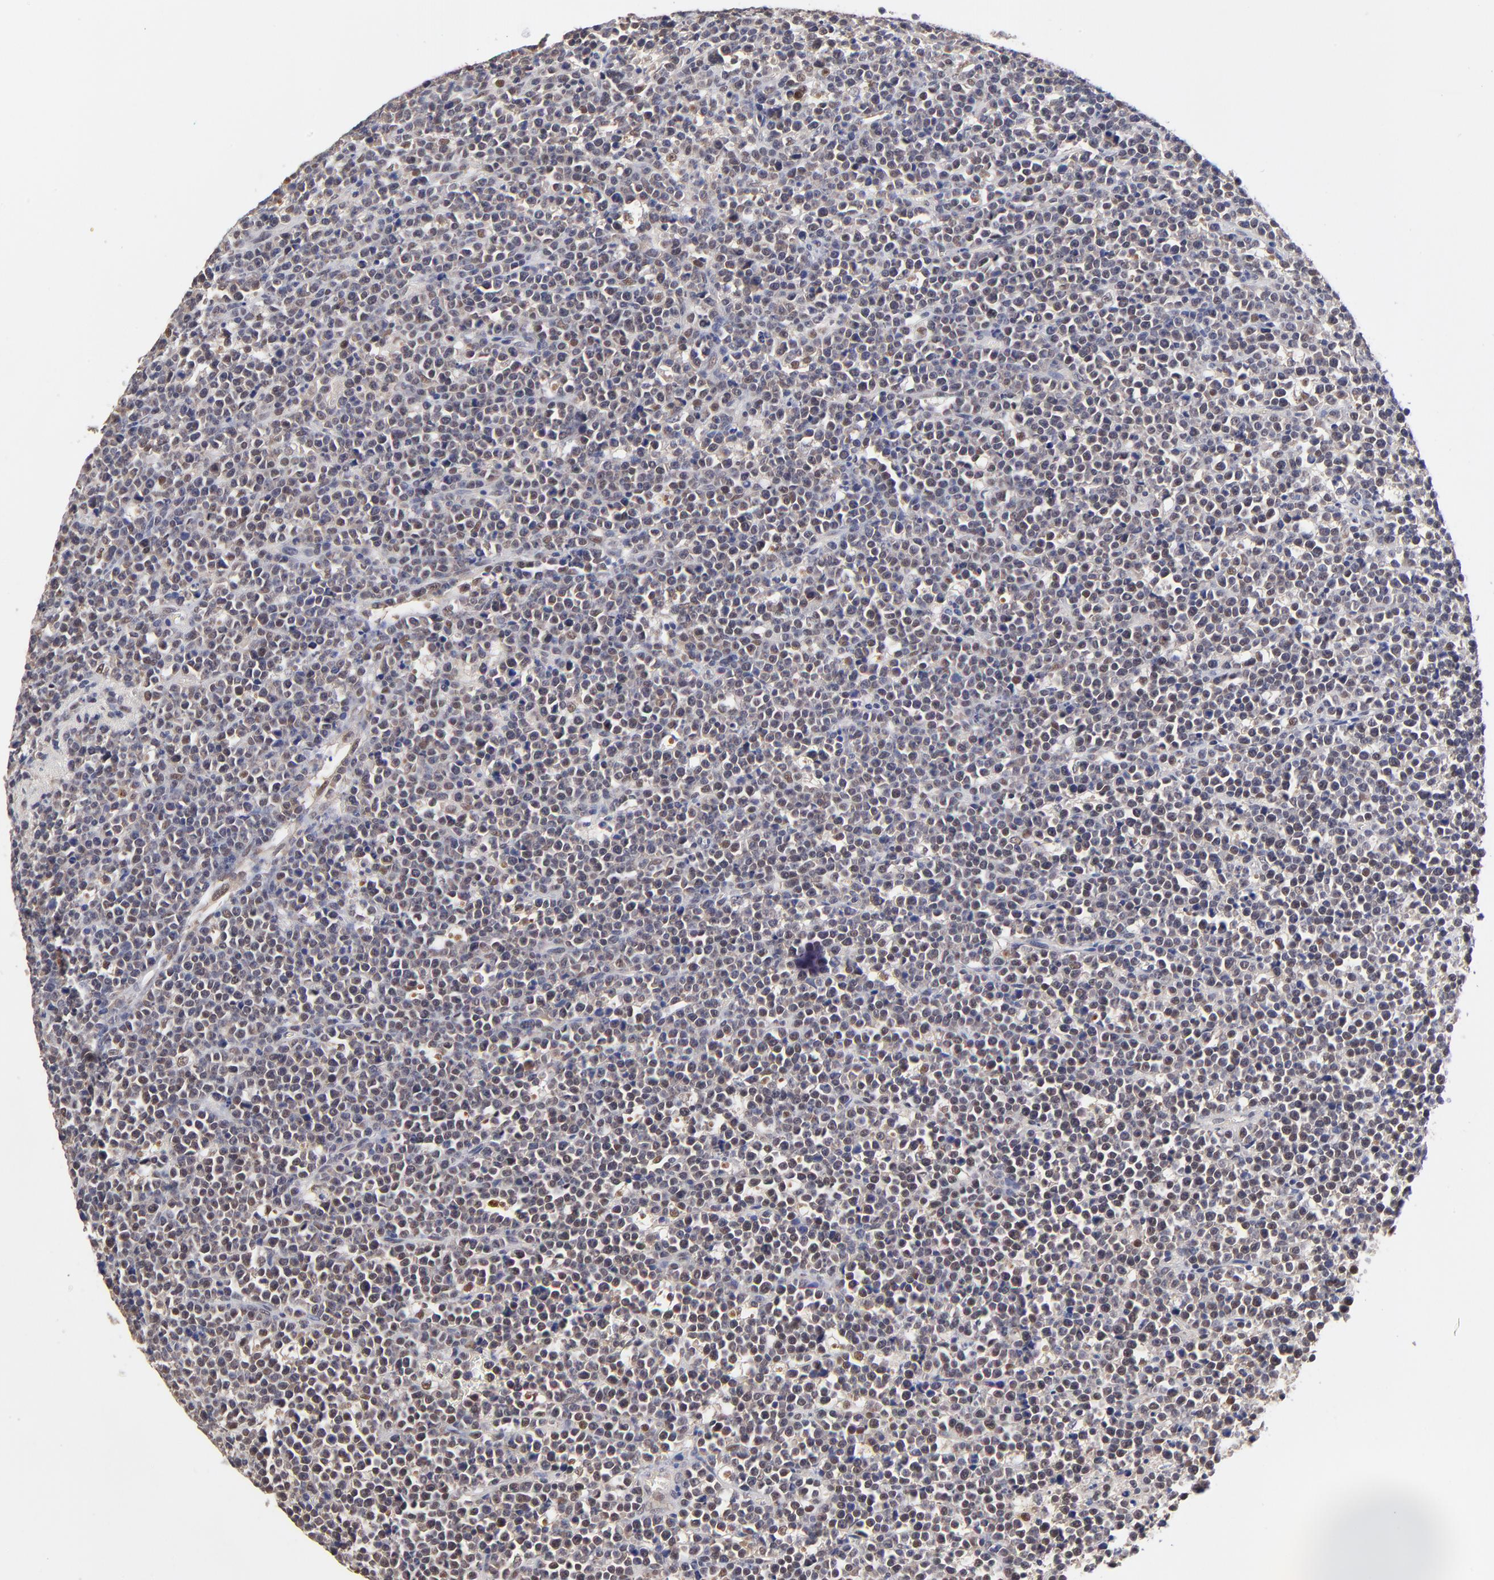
{"staining": {"intensity": "weak", "quantity": "<25%", "location": "nuclear"}, "tissue": "lymphoma", "cell_type": "Tumor cells", "image_type": "cancer", "snomed": [{"axis": "morphology", "description": "Malignant lymphoma, non-Hodgkin's type, High grade"}, {"axis": "topography", "description": "Ovary"}], "caption": "Micrograph shows no significant protein expression in tumor cells of lymphoma.", "gene": "PSMC4", "patient": {"sex": "female", "age": 56}}